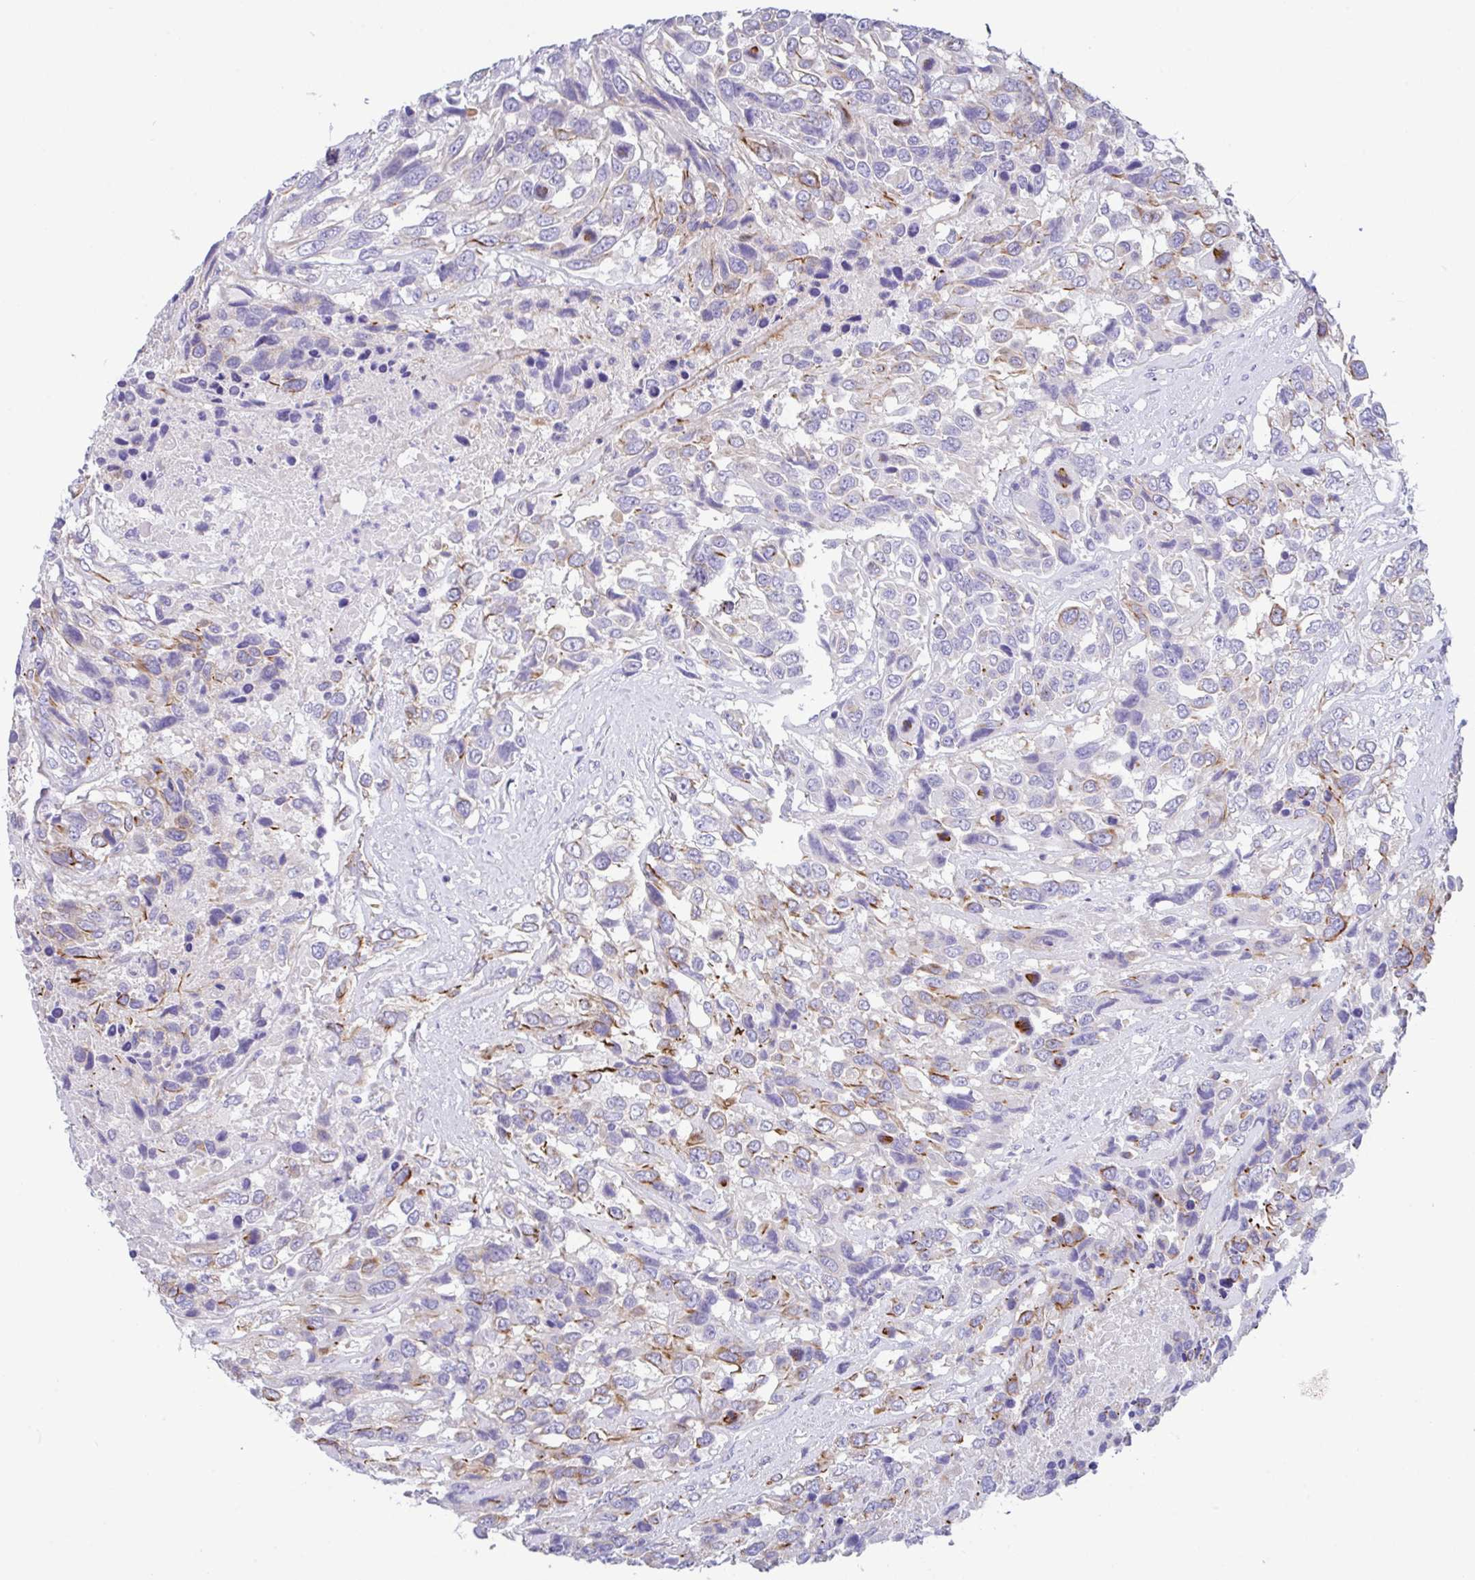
{"staining": {"intensity": "moderate", "quantity": "25%-75%", "location": "cytoplasmic/membranous"}, "tissue": "urothelial cancer", "cell_type": "Tumor cells", "image_type": "cancer", "snomed": [{"axis": "morphology", "description": "Urothelial carcinoma, High grade"}, {"axis": "topography", "description": "Urinary bladder"}], "caption": "High-power microscopy captured an IHC micrograph of high-grade urothelial carcinoma, revealing moderate cytoplasmic/membranous positivity in approximately 25%-75% of tumor cells.", "gene": "FBXL20", "patient": {"sex": "female", "age": 70}}